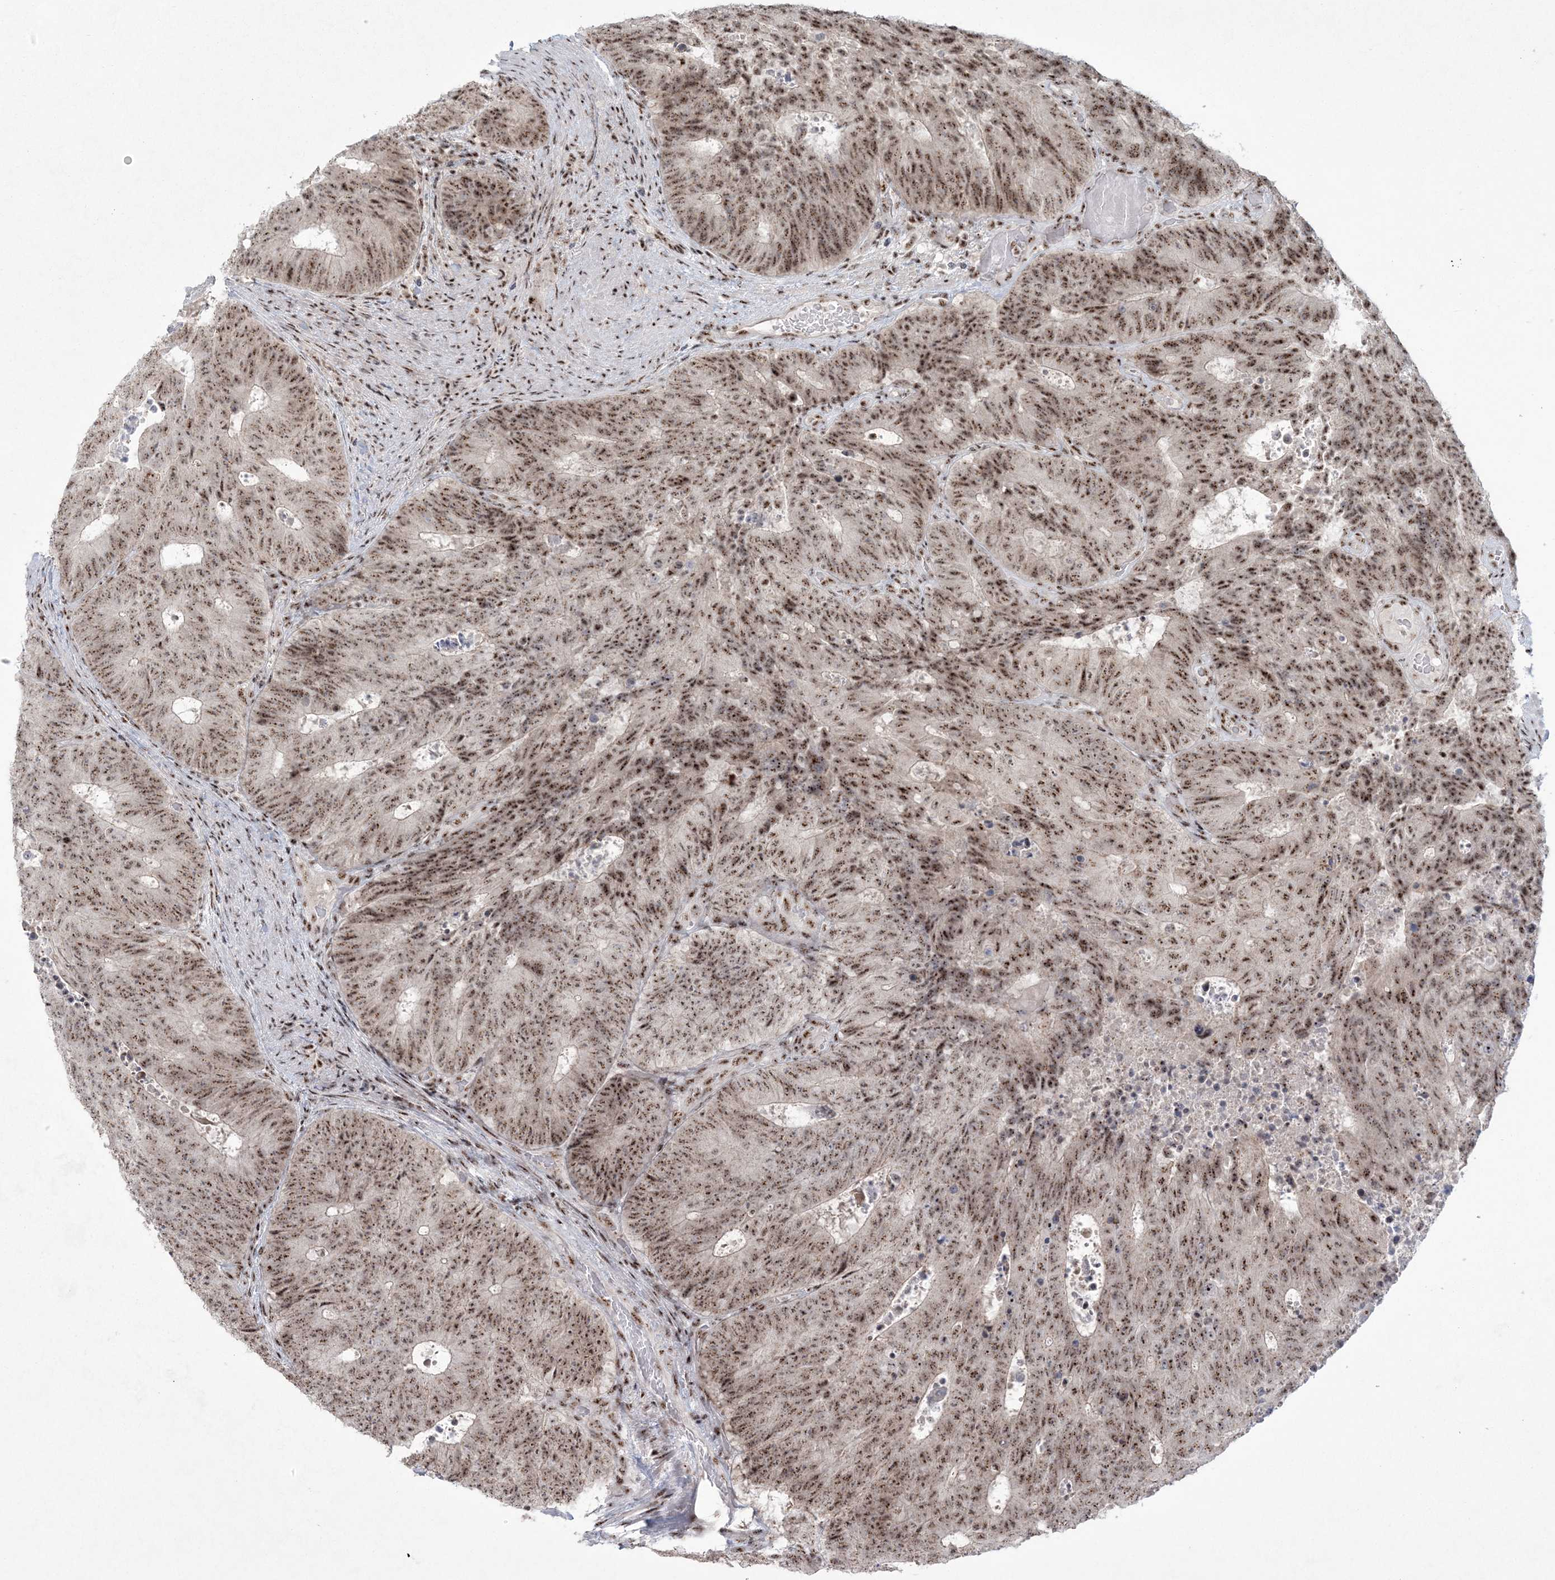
{"staining": {"intensity": "moderate", "quantity": ">75%", "location": "nuclear"}, "tissue": "colorectal cancer", "cell_type": "Tumor cells", "image_type": "cancer", "snomed": [{"axis": "morphology", "description": "Adenocarcinoma, NOS"}, {"axis": "topography", "description": "Colon"}], "caption": "The photomicrograph demonstrates immunohistochemical staining of colorectal adenocarcinoma. There is moderate nuclear positivity is appreciated in approximately >75% of tumor cells.", "gene": "KDM6B", "patient": {"sex": "male", "age": 87}}